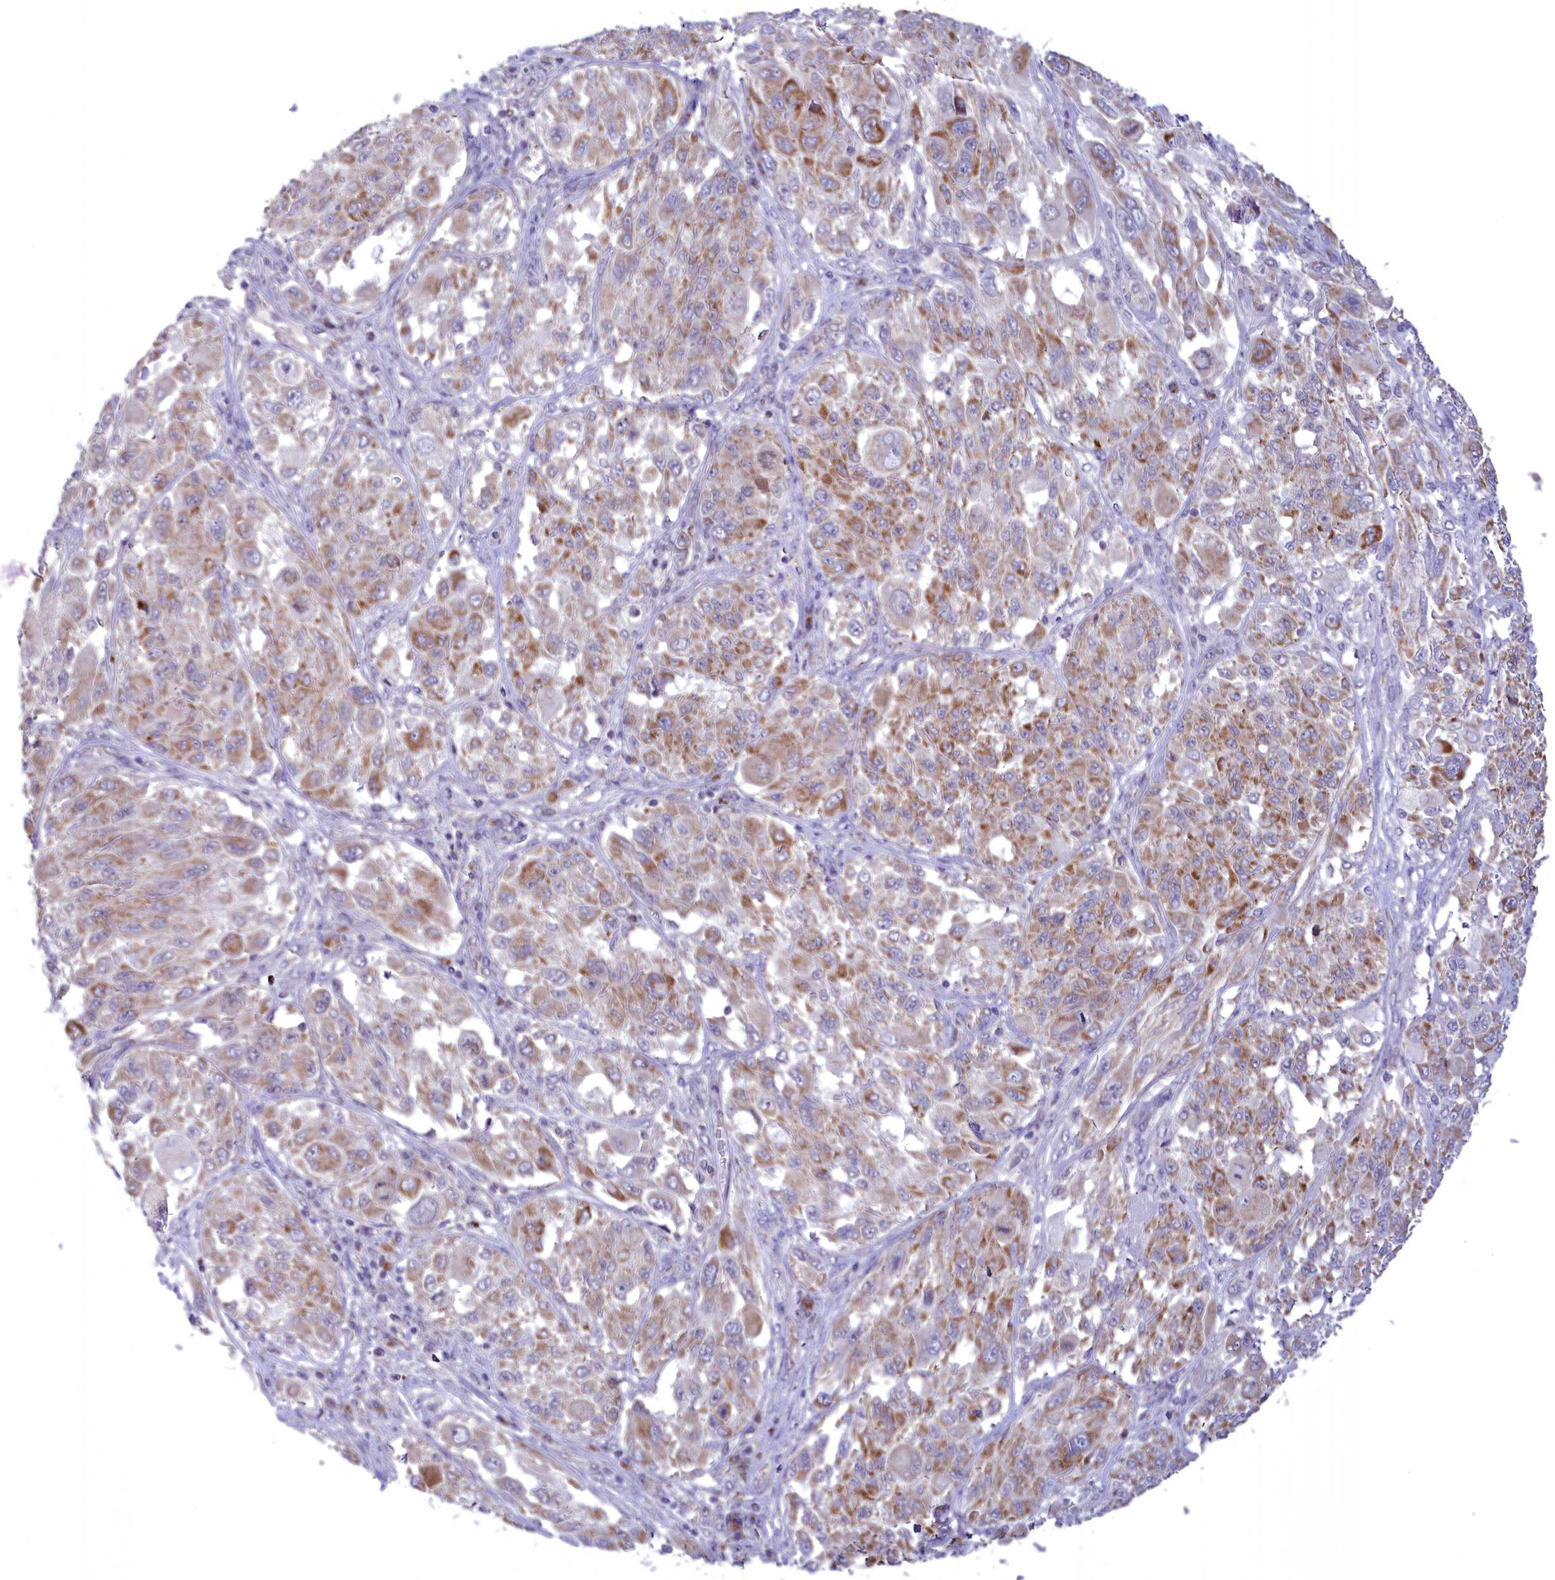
{"staining": {"intensity": "moderate", "quantity": "25%-75%", "location": "cytoplasmic/membranous"}, "tissue": "melanoma", "cell_type": "Tumor cells", "image_type": "cancer", "snomed": [{"axis": "morphology", "description": "Malignant melanoma, NOS"}, {"axis": "topography", "description": "Skin"}], "caption": "IHC image of melanoma stained for a protein (brown), which demonstrates medium levels of moderate cytoplasmic/membranous expression in about 25%-75% of tumor cells.", "gene": "FAM149B1", "patient": {"sex": "female", "age": 91}}